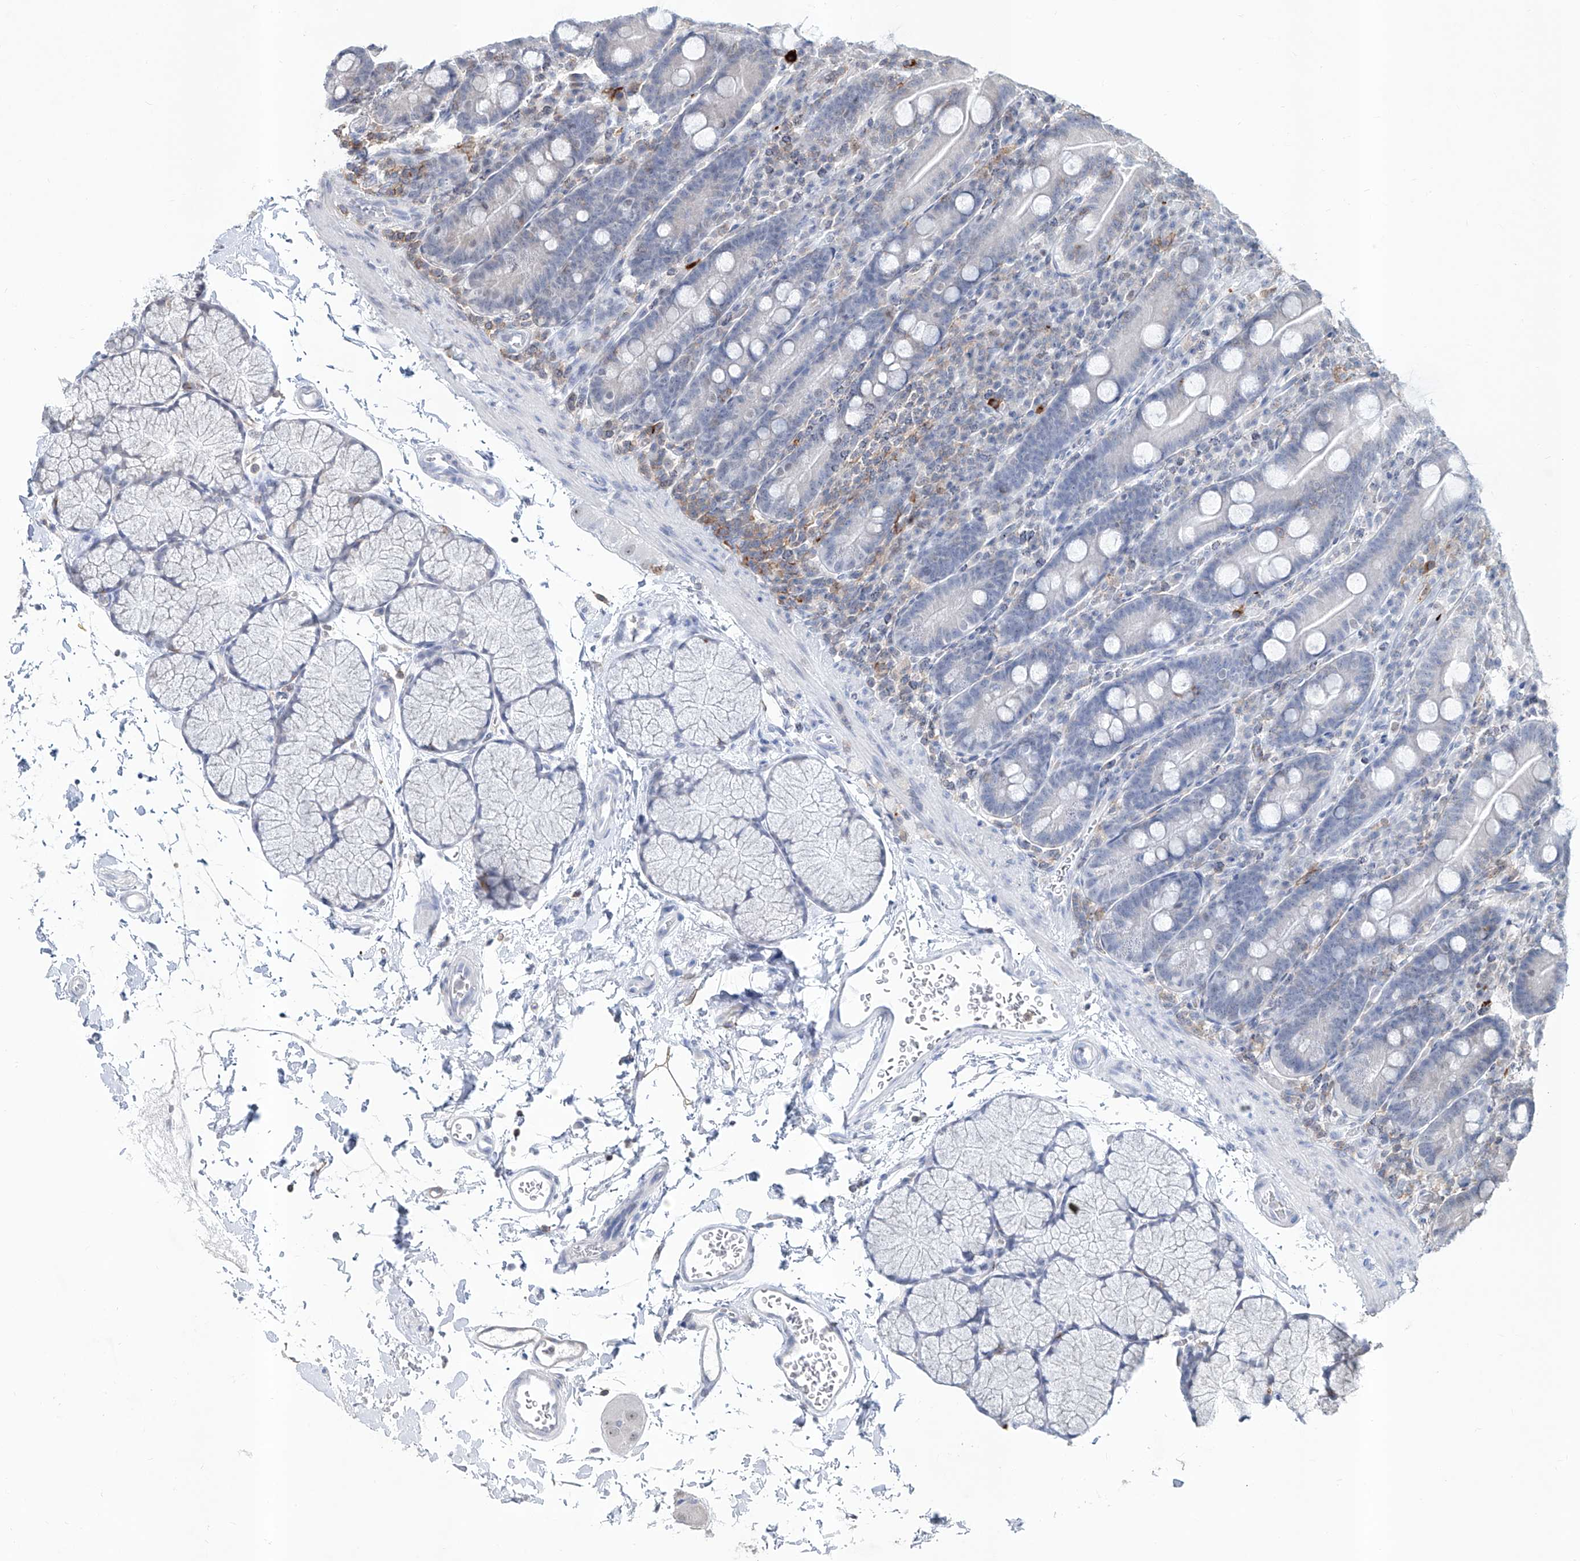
{"staining": {"intensity": "negative", "quantity": "none", "location": "none"}, "tissue": "duodenum", "cell_type": "Glandular cells", "image_type": "normal", "snomed": [{"axis": "morphology", "description": "Normal tissue, NOS"}, {"axis": "topography", "description": "Duodenum"}], "caption": "This is a micrograph of immunohistochemistry (IHC) staining of unremarkable duodenum, which shows no expression in glandular cells.", "gene": "ZBTB48", "patient": {"sex": "male", "age": 35}}